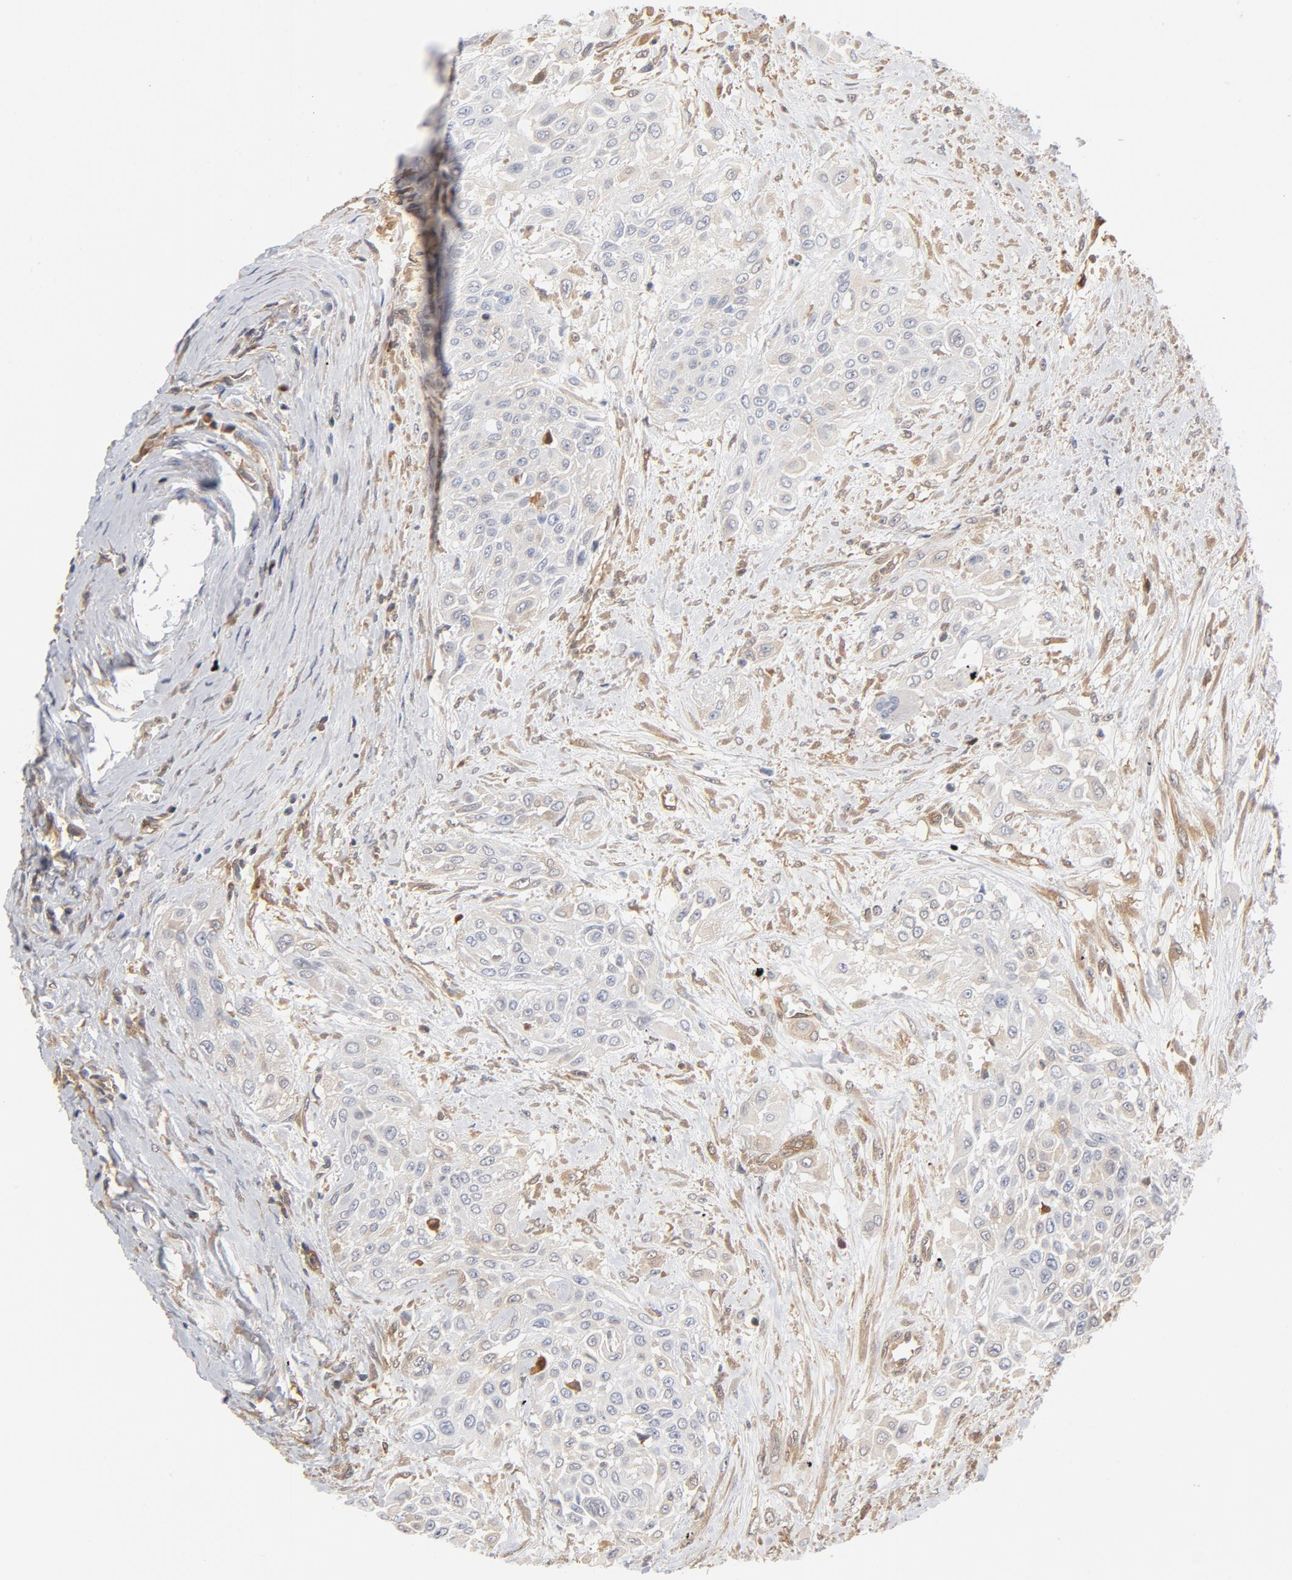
{"staining": {"intensity": "negative", "quantity": "none", "location": "none"}, "tissue": "urothelial cancer", "cell_type": "Tumor cells", "image_type": "cancer", "snomed": [{"axis": "morphology", "description": "Urothelial carcinoma, High grade"}, {"axis": "topography", "description": "Urinary bladder"}], "caption": "Human urothelial carcinoma (high-grade) stained for a protein using immunohistochemistry (IHC) displays no positivity in tumor cells.", "gene": "ASMTL", "patient": {"sex": "male", "age": 57}}